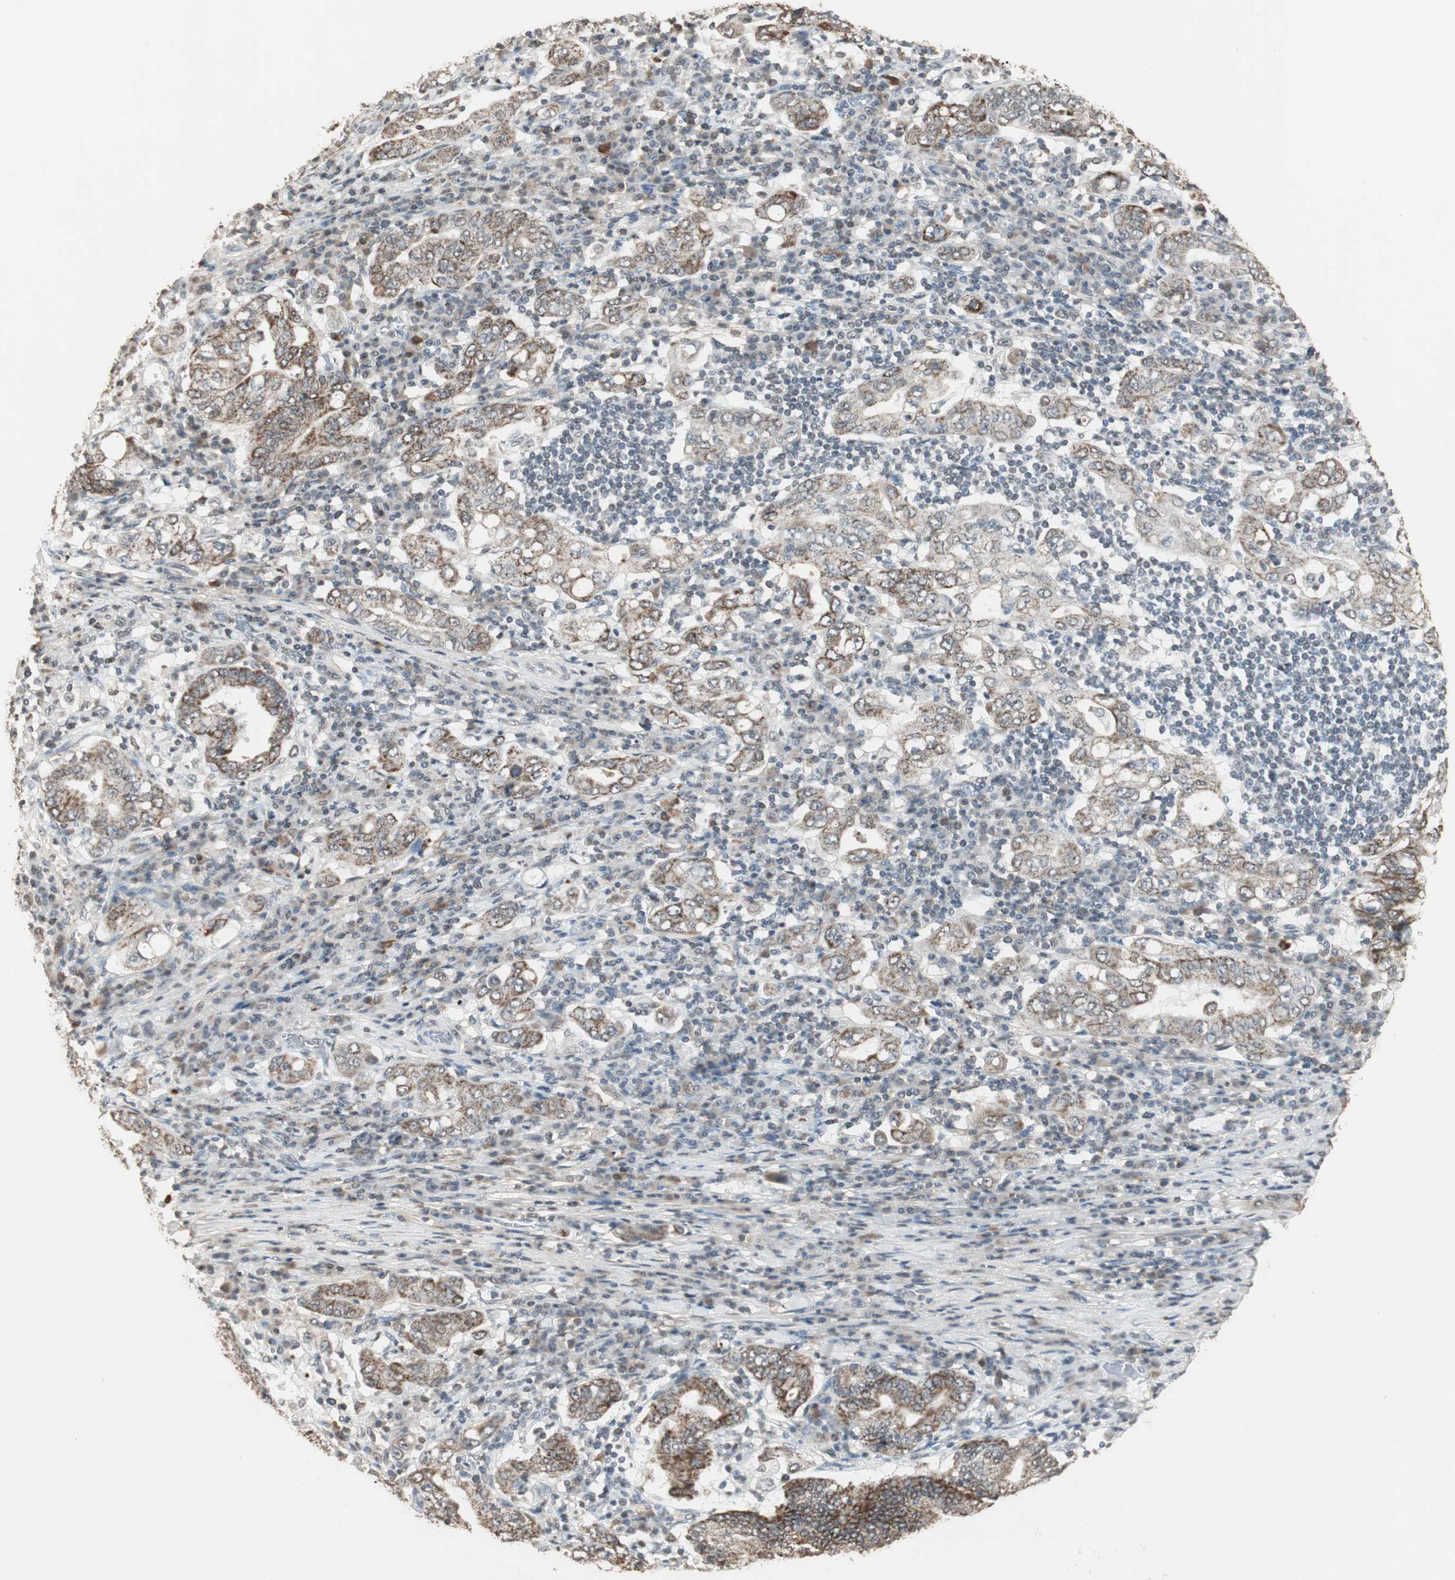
{"staining": {"intensity": "moderate", "quantity": ">75%", "location": "cytoplasmic/membranous"}, "tissue": "stomach cancer", "cell_type": "Tumor cells", "image_type": "cancer", "snomed": [{"axis": "morphology", "description": "Normal tissue, NOS"}, {"axis": "morphology", "description": "Adenocarcinoma, NOS"}, {"axis": "topography", "description": "Esophagus"}, {"axis": "topography", "description": "Stomach, upper"}, {"axis": "topography", "description": "Peripheral nerve tissue"}], "caption": "Brown immunohistochemical staining in human stomach cancer (adenocarcinoma) demonstrates moderate cytoplasmic/membranous positivity in approximately >75% of tumor cells.", "gene": "PRELID1", "patient": {"sex": "male", "age": 62}}